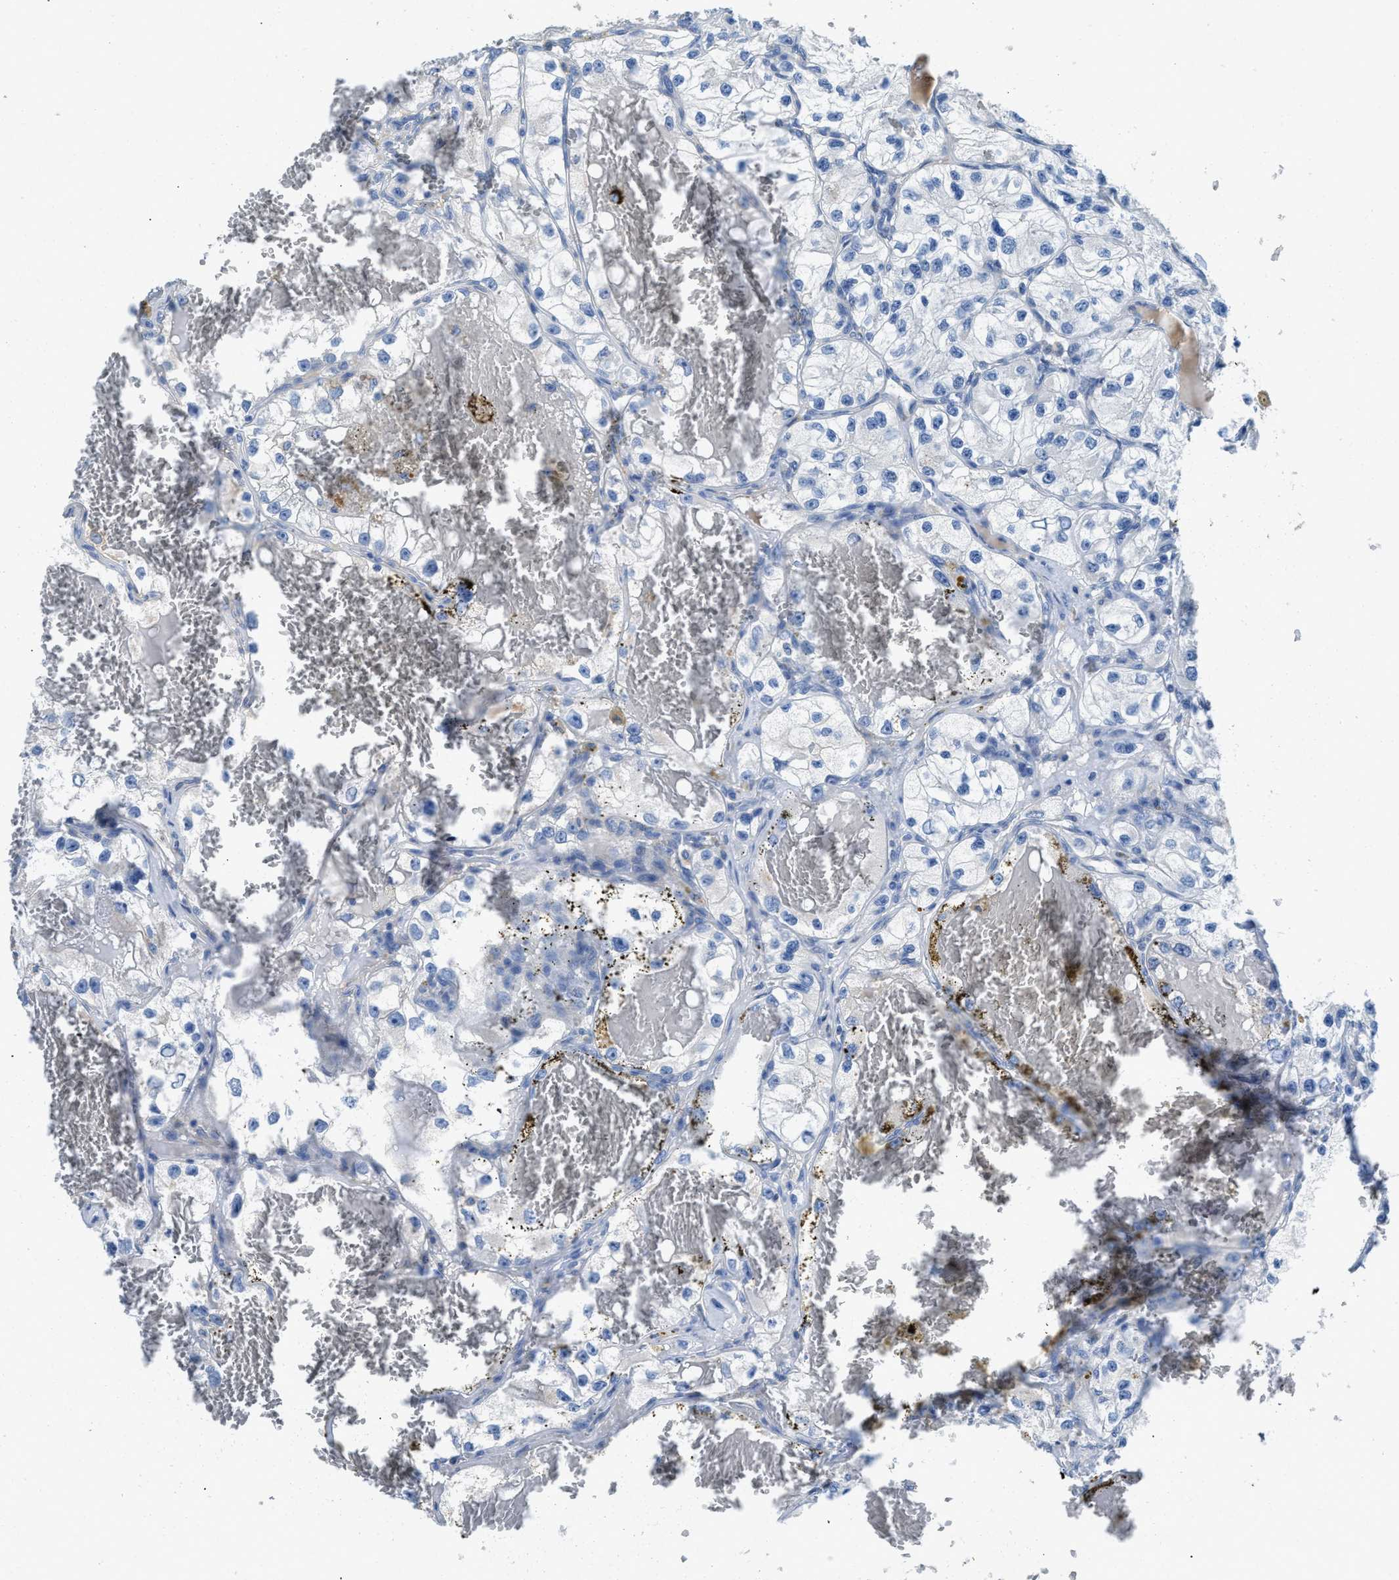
{"staining": {"intensity": "negative", "quantity": "none", "location": "none"}, "tissue": "renal cancer", "cell_type": "Tumor cells", "image_type": "cancer", "snomed": [{"axis": "morphology", "description": "Adenocarcinoma, NOS"}, {"axis": "topography", "description": "Kidney"}], "caption": "DAB (3,3'-diaminobenzidine) immunohistochemical staining of renal adenocarcinoma shows no significant positivity in tumor cells.", "gene": "C1S", "patient": {"sex": "female", "age": 57}}